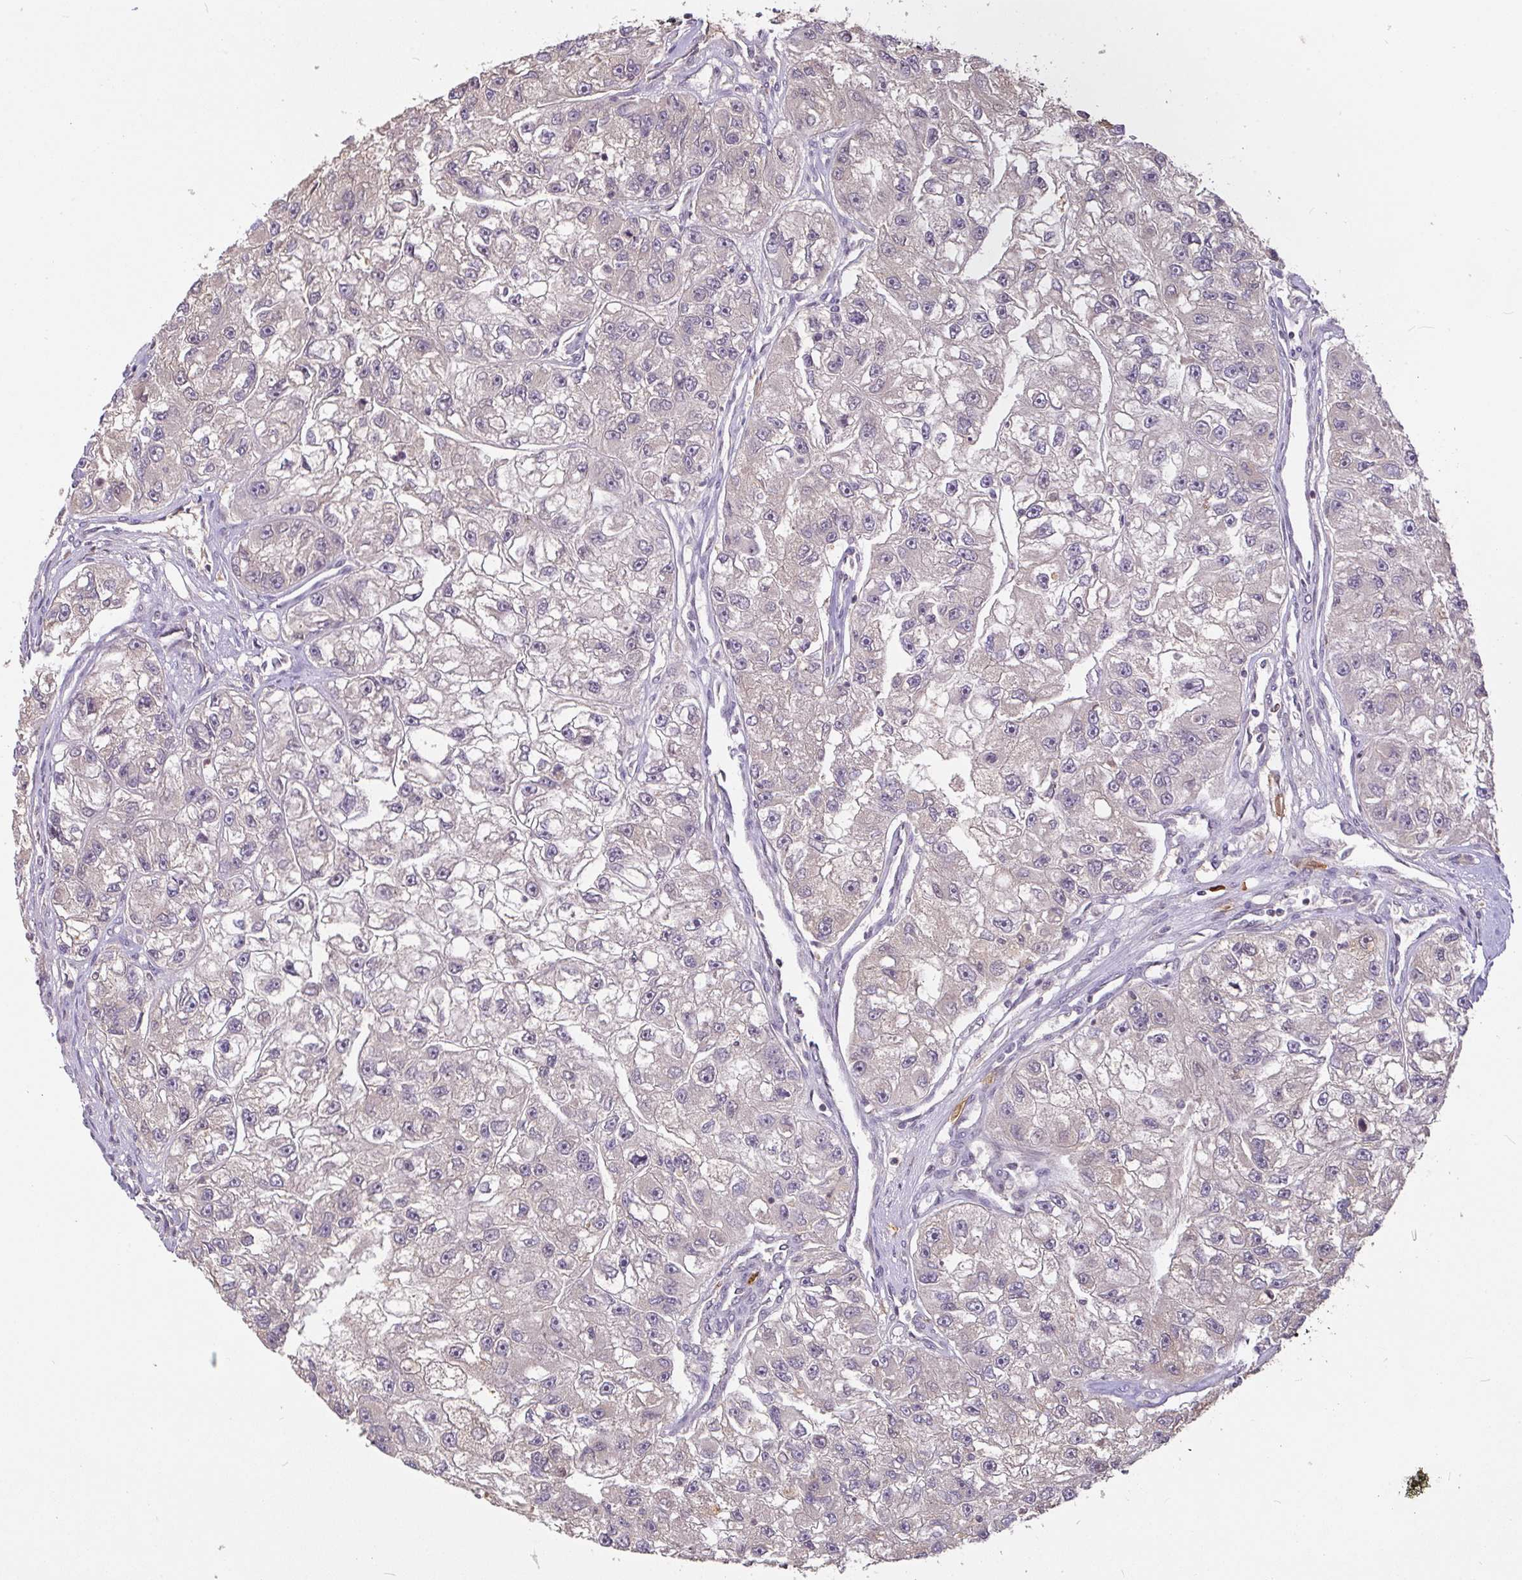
{"staining": {"intensity": "negative", "quantity": "none", "location": "none"}, "tissue": "renal cancer", "cell_type": "Tumor cells", "image_type": "cancer", "snomed": [{"axis": "morphology", "description": "Adenocarcinoma, NOS"}, {"axis": "topography", "description": "Kidney"}], "caption": "A high-resolution histopathology image shows immunohistochemistry (IHC) staining of renal adenocarcinoma, which exhibits no significant staining in tumor cells. (Stains: DAB (3,3'-diaminobenzidine) immunohistochemistry (IHC) with hematoxylin counter stain, Microscopy: brightfield microscopy at high magnification).", "gene": "FCER1A", "patient": {"sex": "male", "age": 63}}